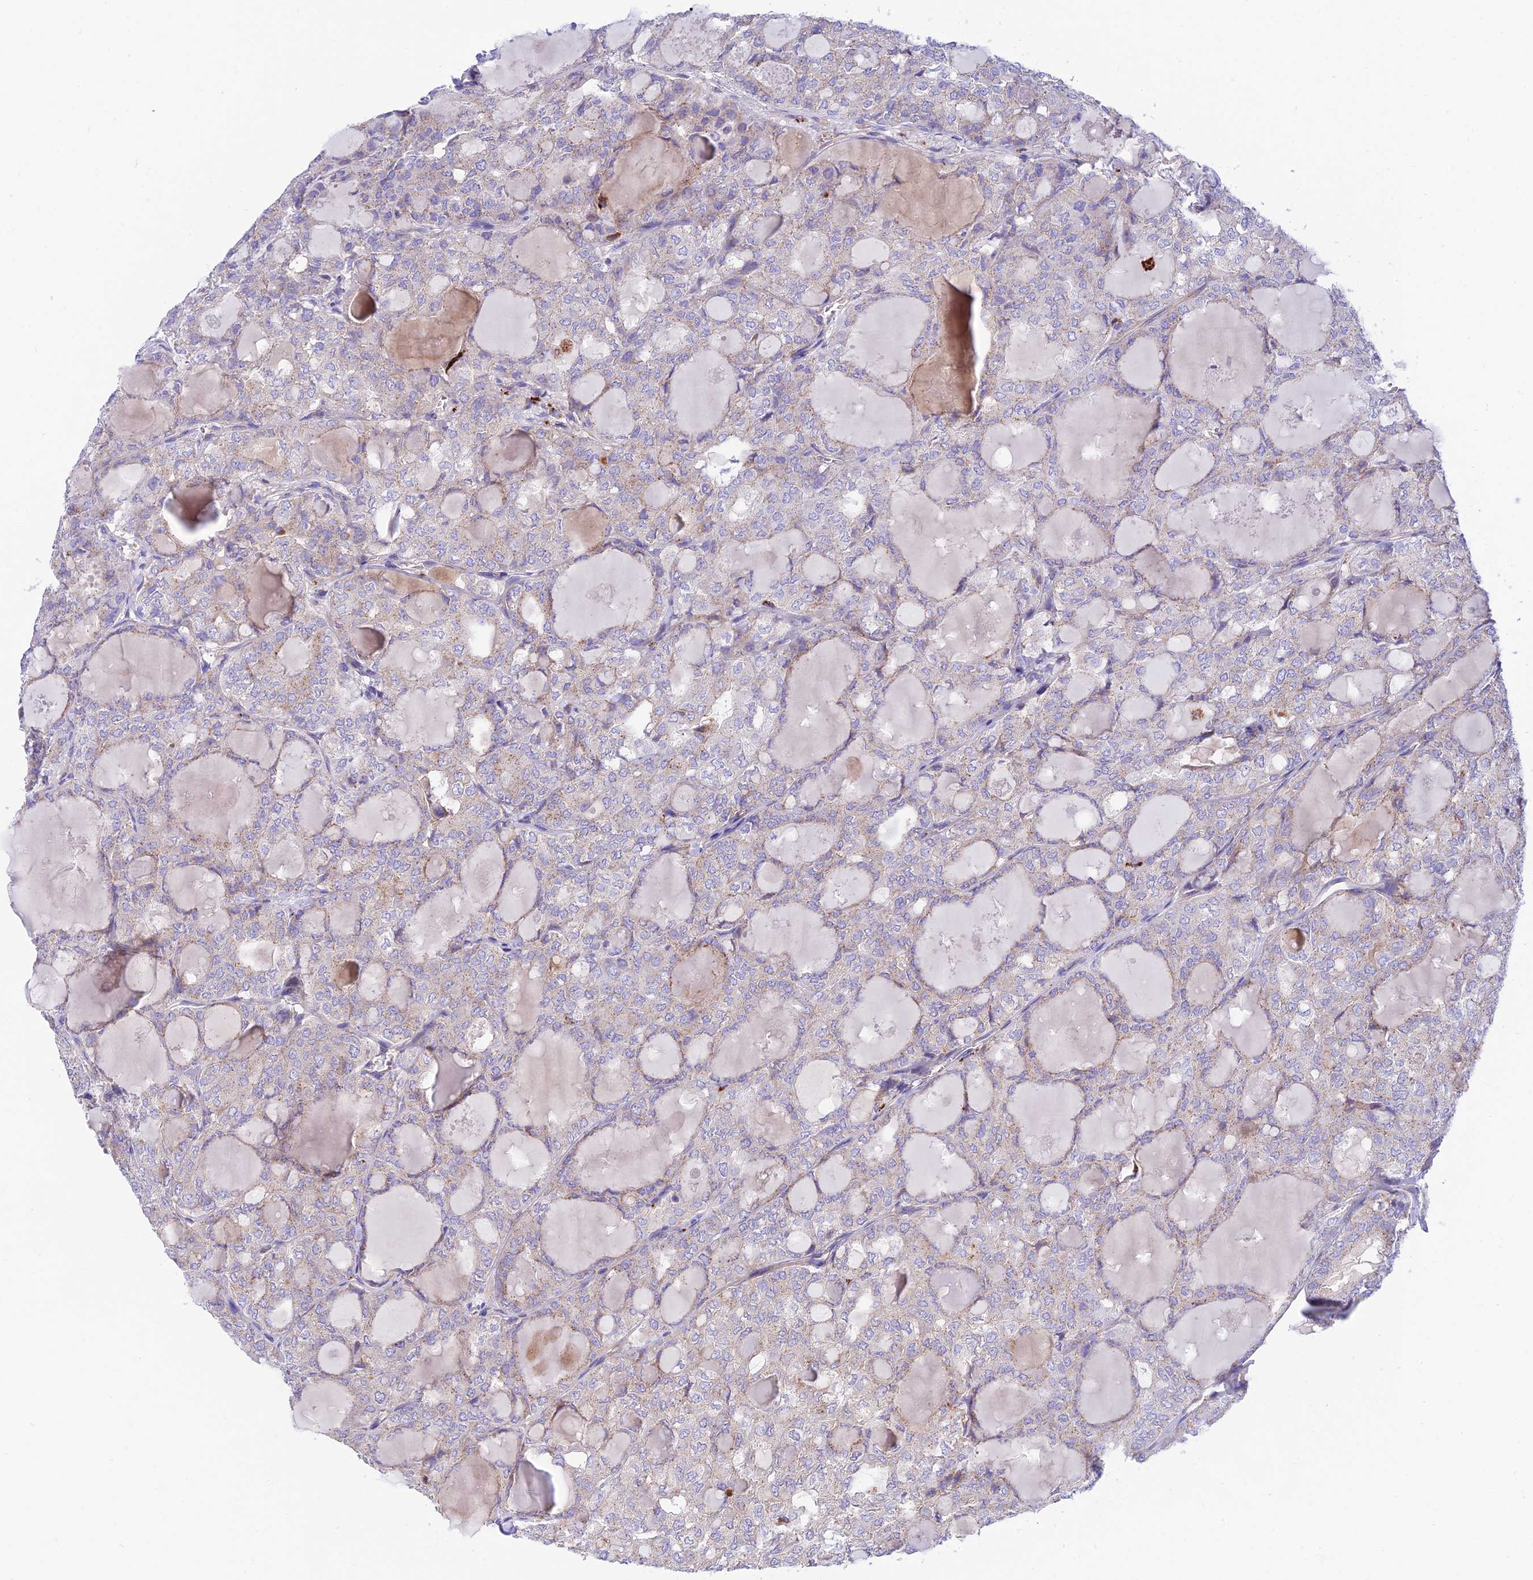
{"staining": {"intensity": "weak", "quantity": "<25%", "location": "cytoplasmic/membranous"}, "tissue": "thyroid cancer", "cell_type": "Tumor cells", "image_type": "cancer", "snomed": [{"axis": "morphology", "description": "Follicular adenoma carcinoma, NOS"}, {"axis": "topography", "description": "Thyroid gland"}], "caption": "Thyroid cancer (follicular adenoma carcinoma) stained for a protein using immunohistochemistry reveals no staining tumor cells.", "gene": "CCDC157", "patient": {"sex": "male", "age": 75}}